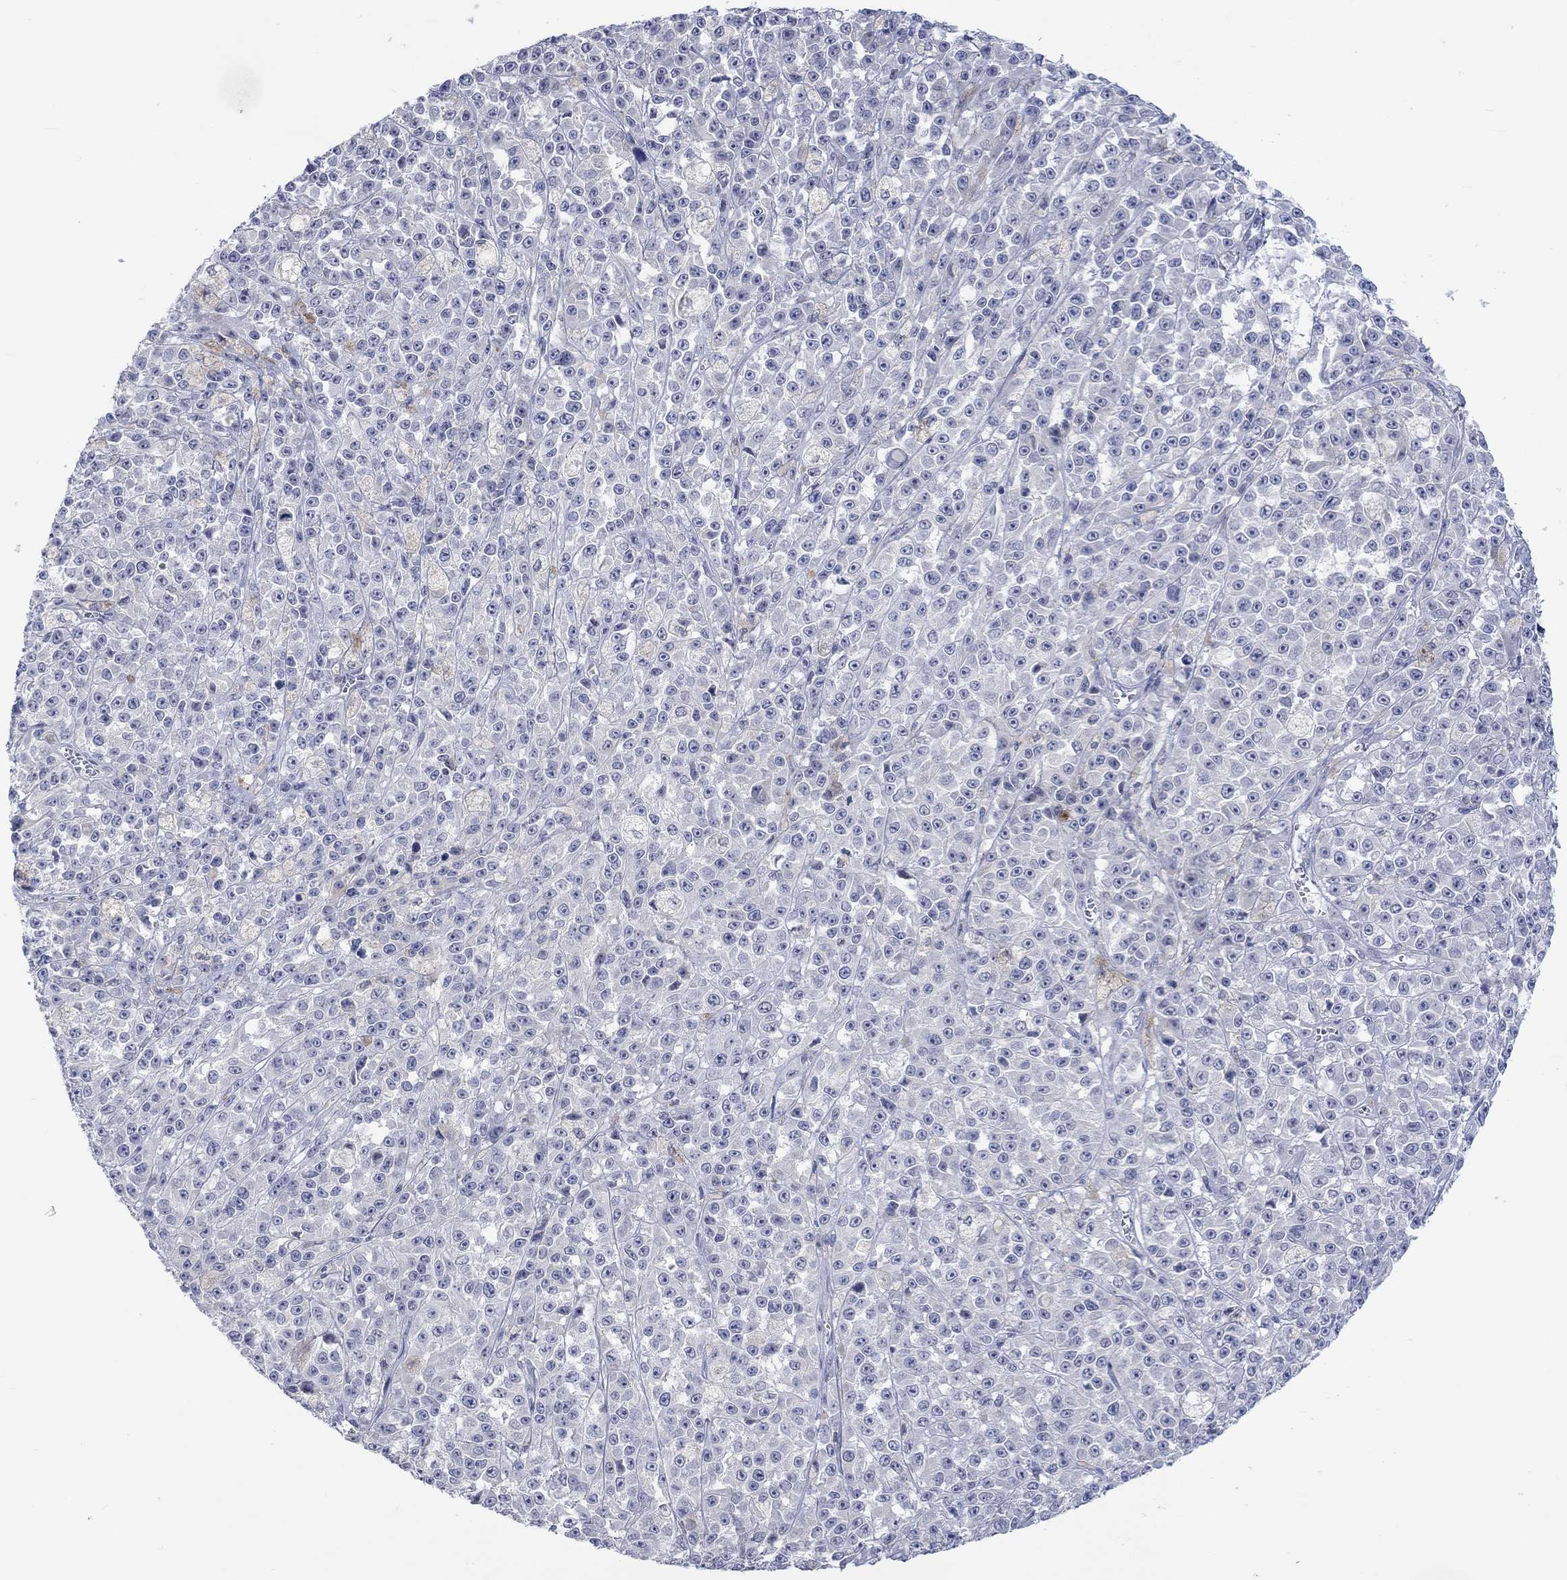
{"staining": {"intensity": "negative", "quantity": "none", "location": "none"}, "tissue": "melanoma", "cell_type": "Tumor cells", "image_type": "cancer", "snomed": [{"axis": "morphology", "description": "Malignant melanoma, NOS"}, {"axis": "topography", "description": "Skin"}], "caption": "Tumor cells are negative for brown protein staining in malignant melanoma. Nuclei are stained in blue.", "gene": "DLK1", "patient": {"sex": "female", "age": 58}}